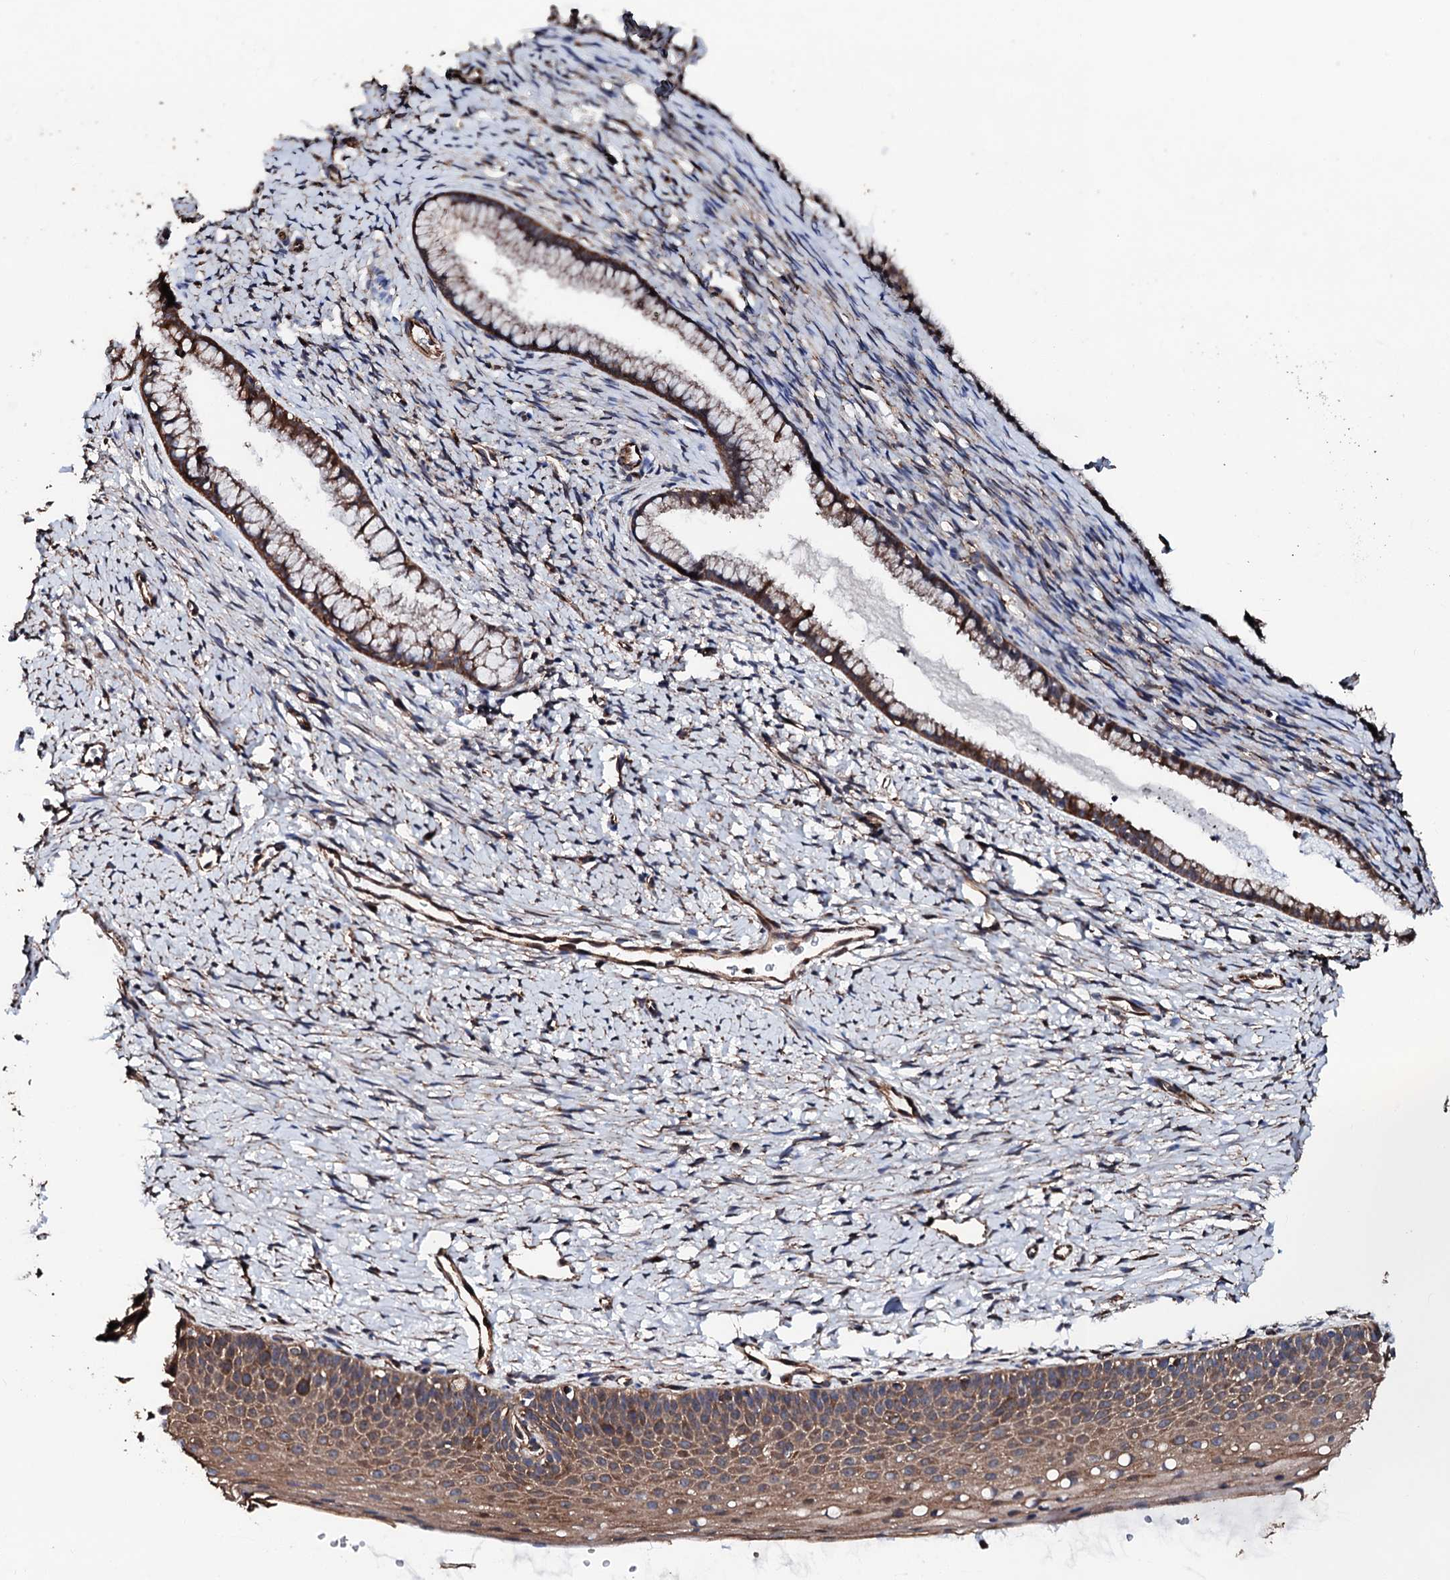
{"staining": {"intensity": "strong", "quantity": "25%-75%", "location": "cytoplasmic/membranous"}, "tissue": "cervix", "cell_type": "Glandular cells", "image_type": "normal", "snomed": [{"axis": "morphology", "description": "Normal tissue, NOS"}, {"axis": "topography", "description": "Cervix"}], "caption": "Cervix was stained to show a protein in brown. There is high levels of strong cytoplasmic/membranous positivity in about 25%-75% of glandular cells. (IHC, brightfield microscopy, high magnification).", "gene": "CKAP5", "patient": {"sex": "female", "age": 36}}